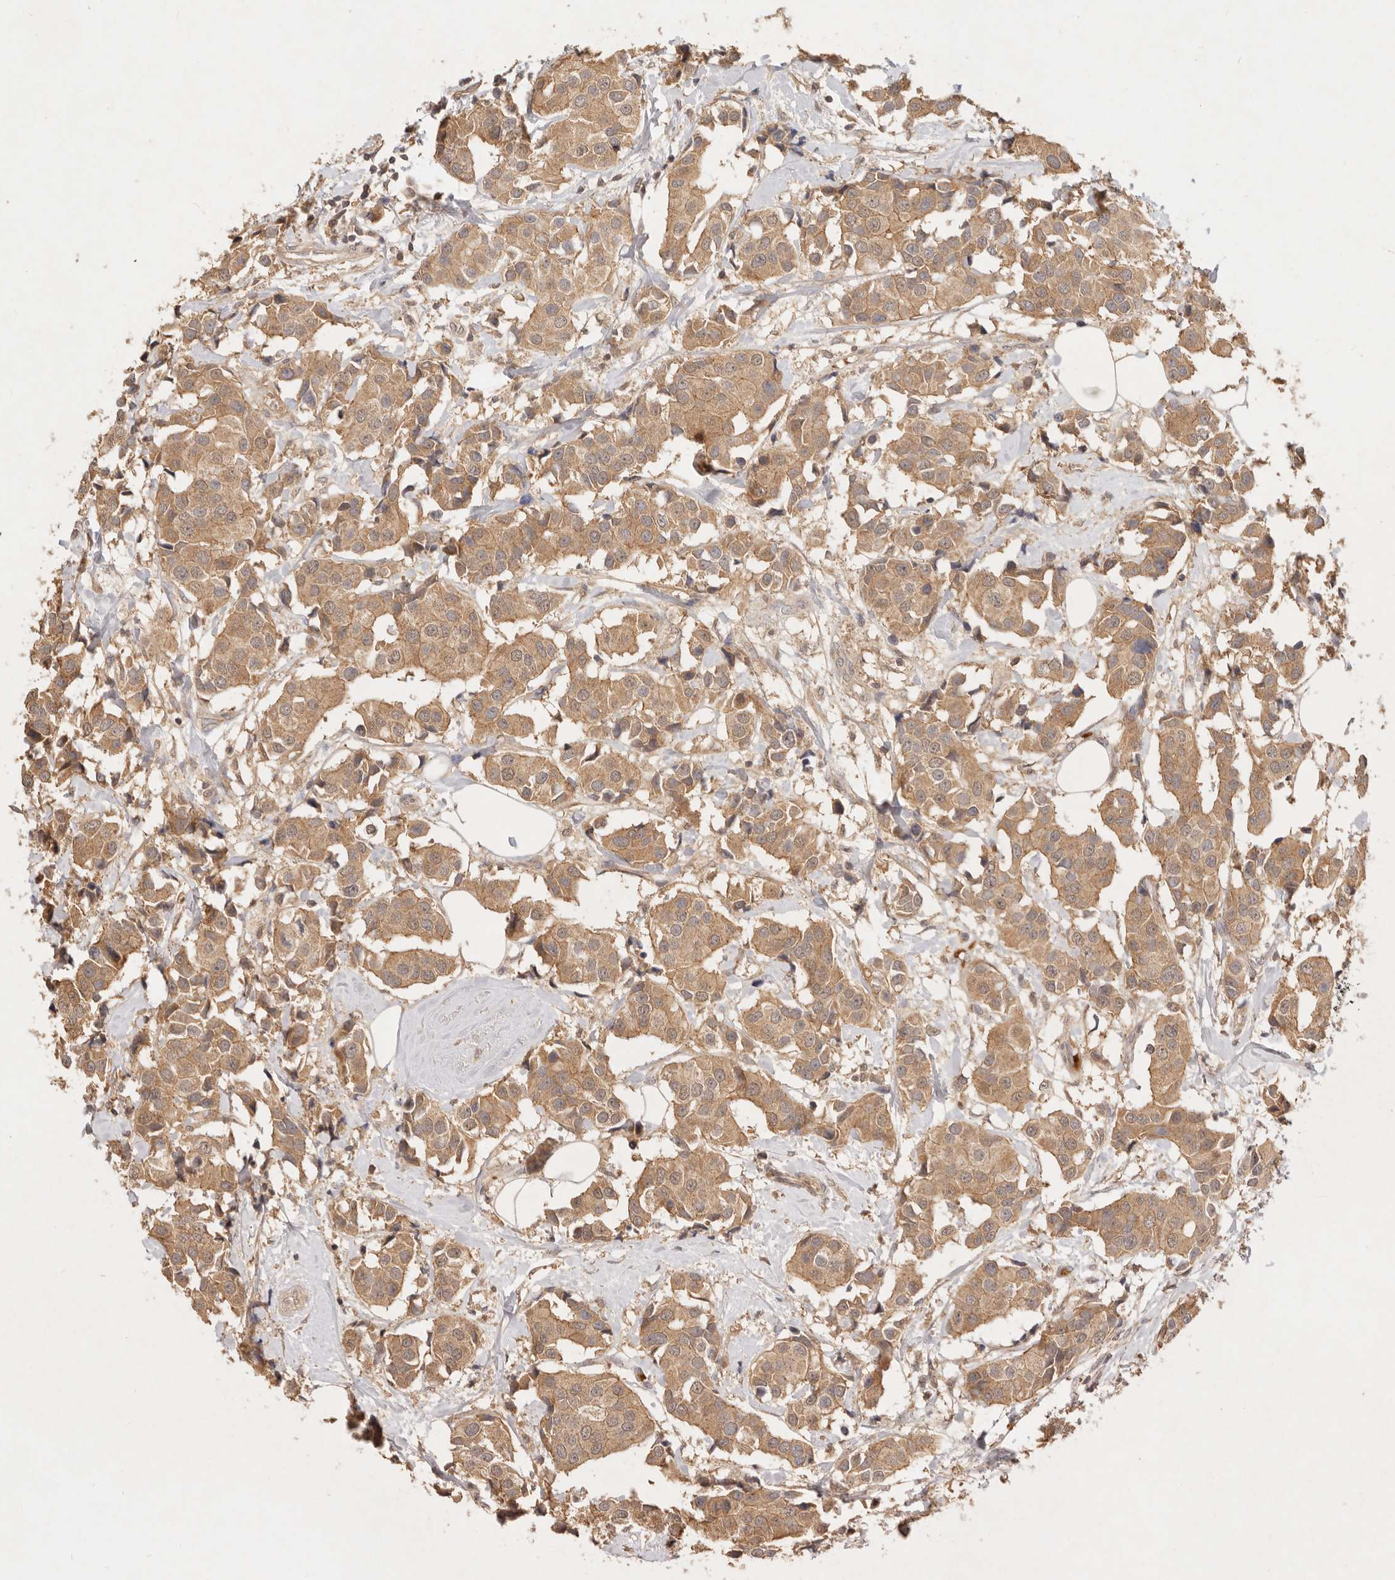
{"staining": {"intensity": "moderate", "quantity": ">75%", "location": "cytoplasmic/membranous"}, "tissue": "breast cancer", "cell_type": "Tumor cells", "image_type": "cancer", "snomed": [{"axis": "morphology", "description": "Normal tissue, NOS"}, {"axis": "morphology", "description": "Duct carcinoma"}, {"axis": "topography", "description": "Breast"}], "caption": "DAB immunohistochemical staining of human breast cancer demonstrates moderate cytoplasmic/membranous protein staining in approximately >75% of tumor cells.", "gene": "FREM2", "patient": {"sex": "female", "age": 39}}